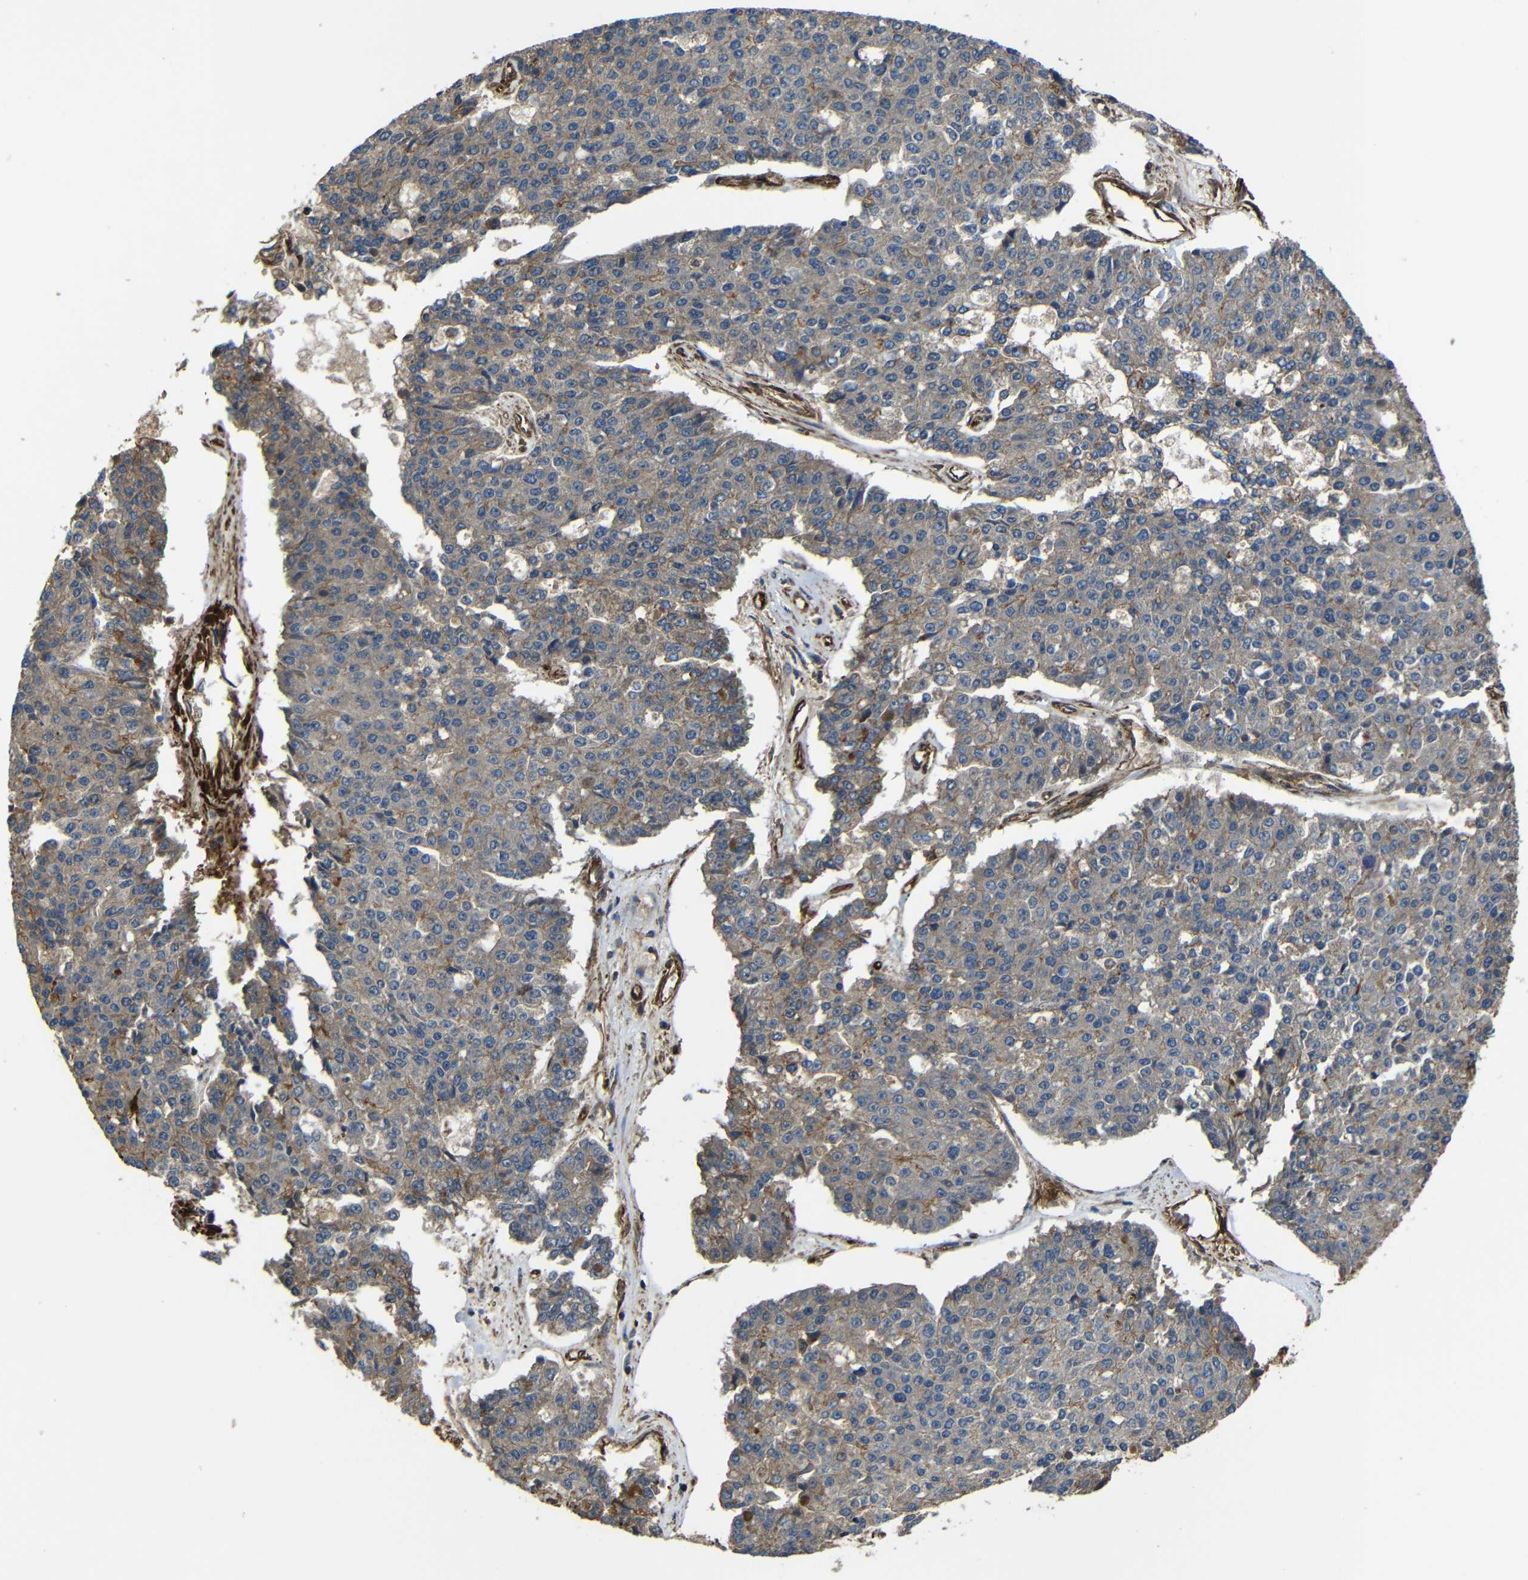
{"staining": {"intensity": "weak", "quantity": "25%-75%", "location": "cytoplasmic/membranous"}, "tissue": "pancreatic cancer", "cell_type": "Tumor cells", "image_type": "cancer", "snomed": [{"axis": "morphology", "description": "Adenocarcinoma, NOS"}, {"axis": "topography", "description": "Pancreas"}], "caption": "Immunohistochemical staining of pancreatic adenocarcinoma shows weak cytoplasmic/membranous protein positivity in about 25%-75% of tumor cells. The staining was performed using DAB, with brown indicating positive protein expression. Nuclei are stained blue with hematoxylin.", "gene": "PTCH1", "patient": {"sex": "male", "age": 50}}